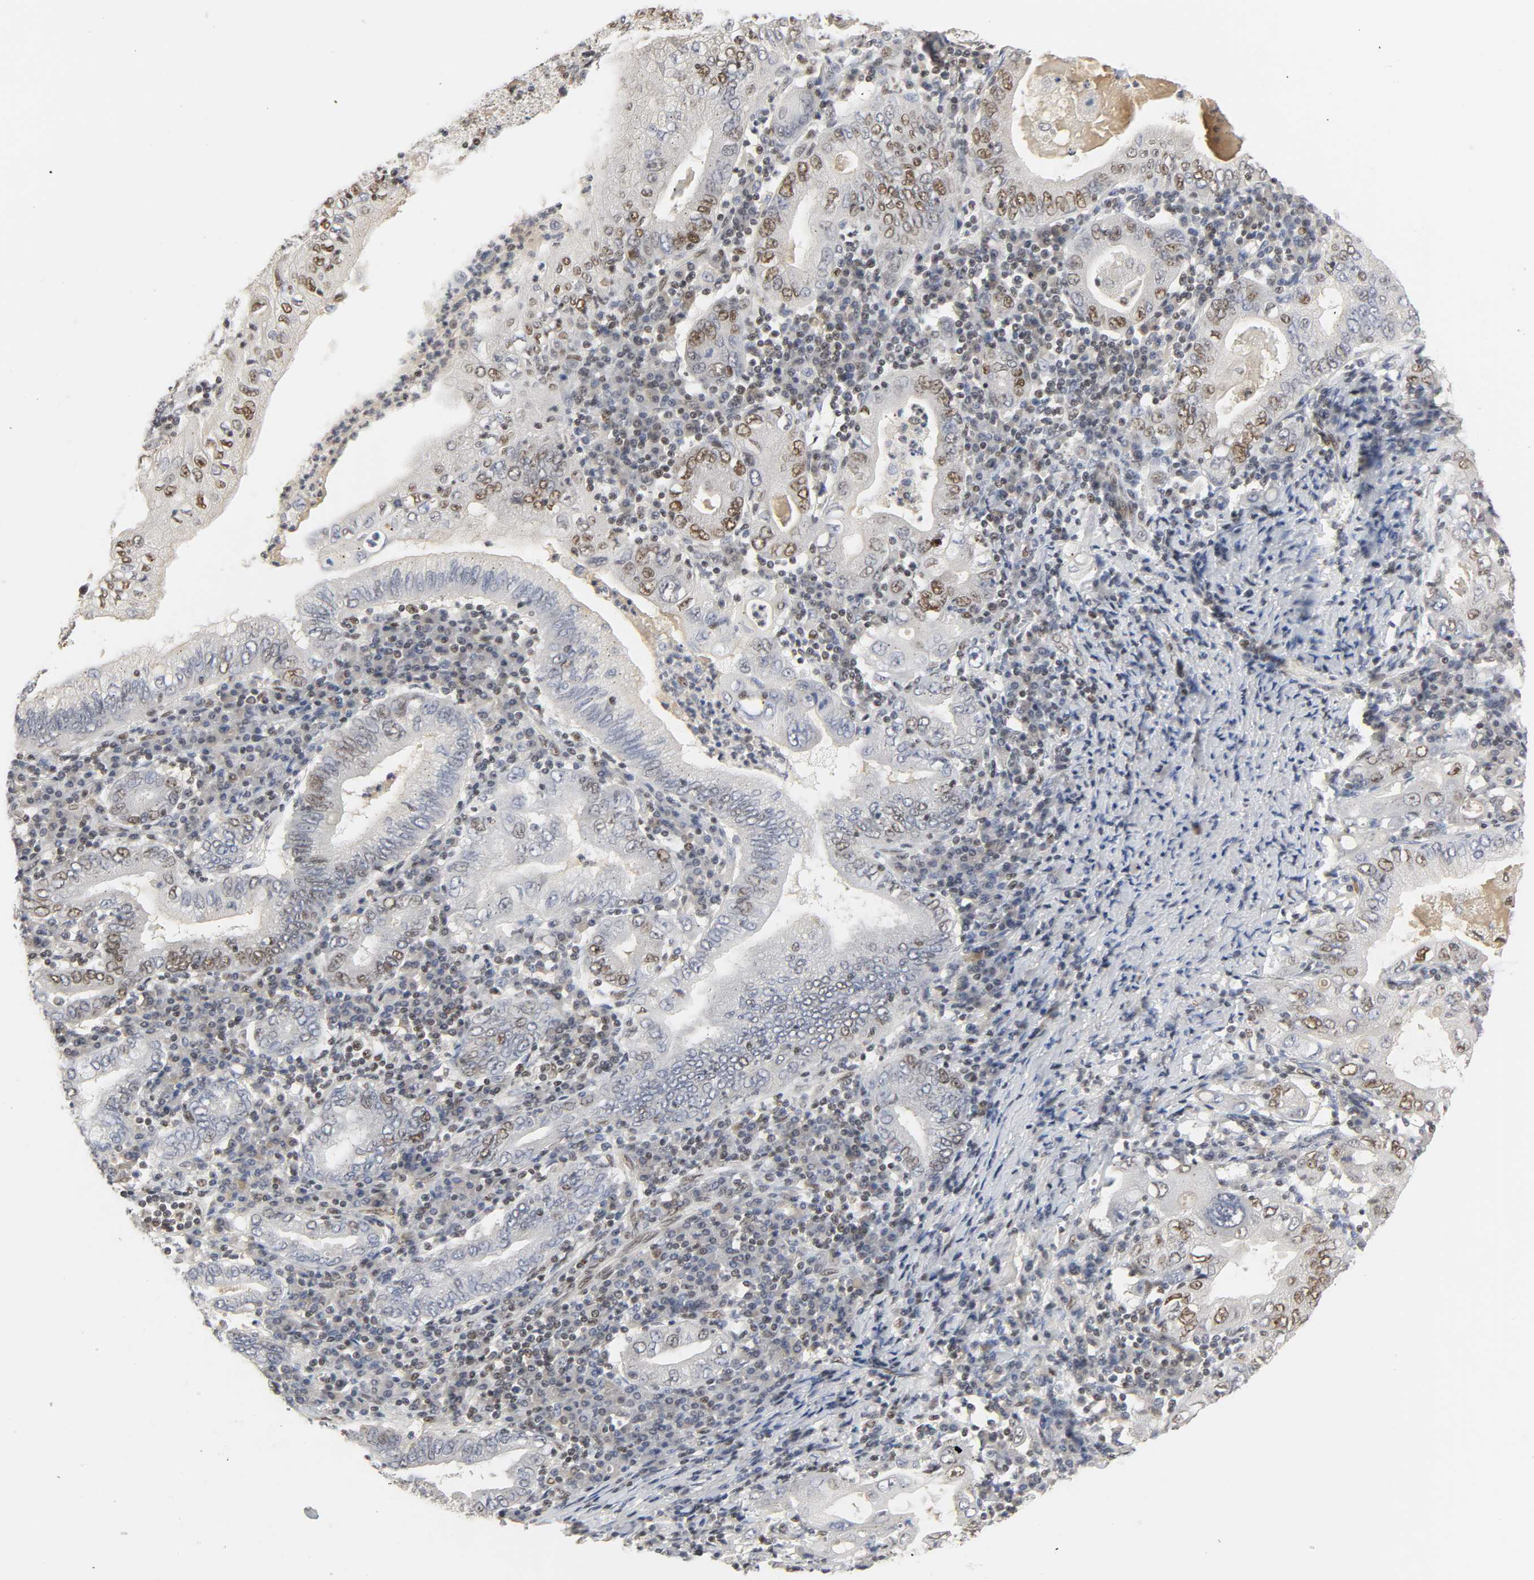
{"staining": {"intensity": "moderate", "quantity": "25%-75%", "location": "nuclear"}, "tissue": "stomach cancer", "cell_type": "Tumor cells", "image_type": "cancer", "snomed": [{"axis": "morphology", "description": "Normal tissue, NOS"}, {"axis": "morphology", "description": "Adenocarcinoma, NOS"}, {"axis": "topography", "description": "Esophagus"}, {"axis": "topography", "description": "Stomach, upper"}, {"axis": "topography", "description": "Peripheral nerve tissue"}], "caption": "Approximately 25%-75% of tumor cells in human adenocarcinoma (stomach) exhibit moderate nuclear protein positivity as visualized by brown immunohistochemical staining.", "gene": "NCOA6", "patient": {"sex": "male", "age": 62}}